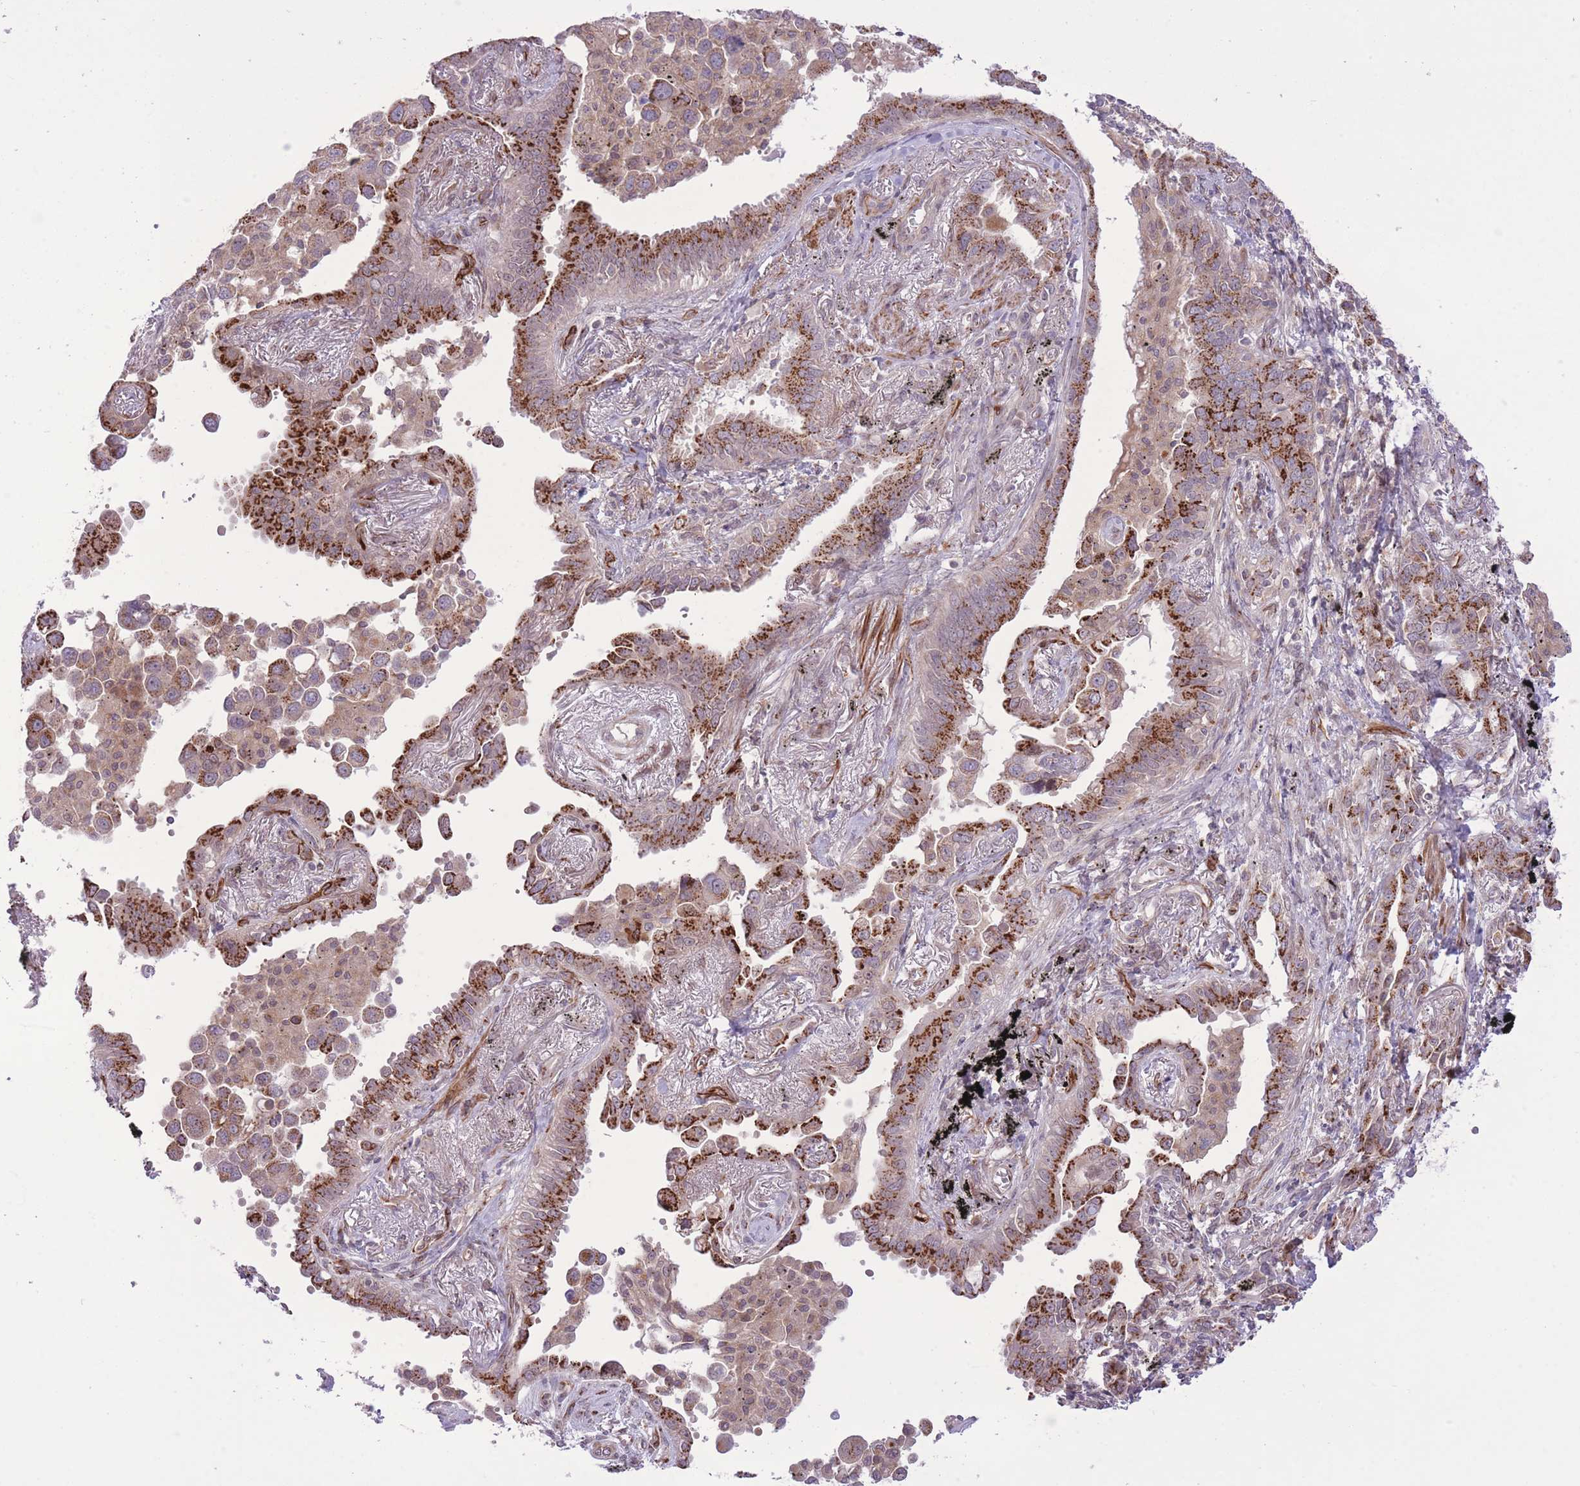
{"staining": {"intensity": "strong", "quantity": ">75%", "location": "cytoplasmic/membranous"}, "tissue": "lung cancer", "cell_type": "Tumor cells", "image_type": "cancer", "snomed": [{"axis": "morphology", "description": "Adenocarcinoma, NOS"}, {"axis": "topography", "description": "Lung"}], "caption": "Immunohistochemical staining of human adenocarcinoma (lung) shows strong cytoplasmic/membranous protein positivity in approximately >75% of tumor cells.", "gene": "ZBED5", "patient": {"sex": "male", "age": 67}}